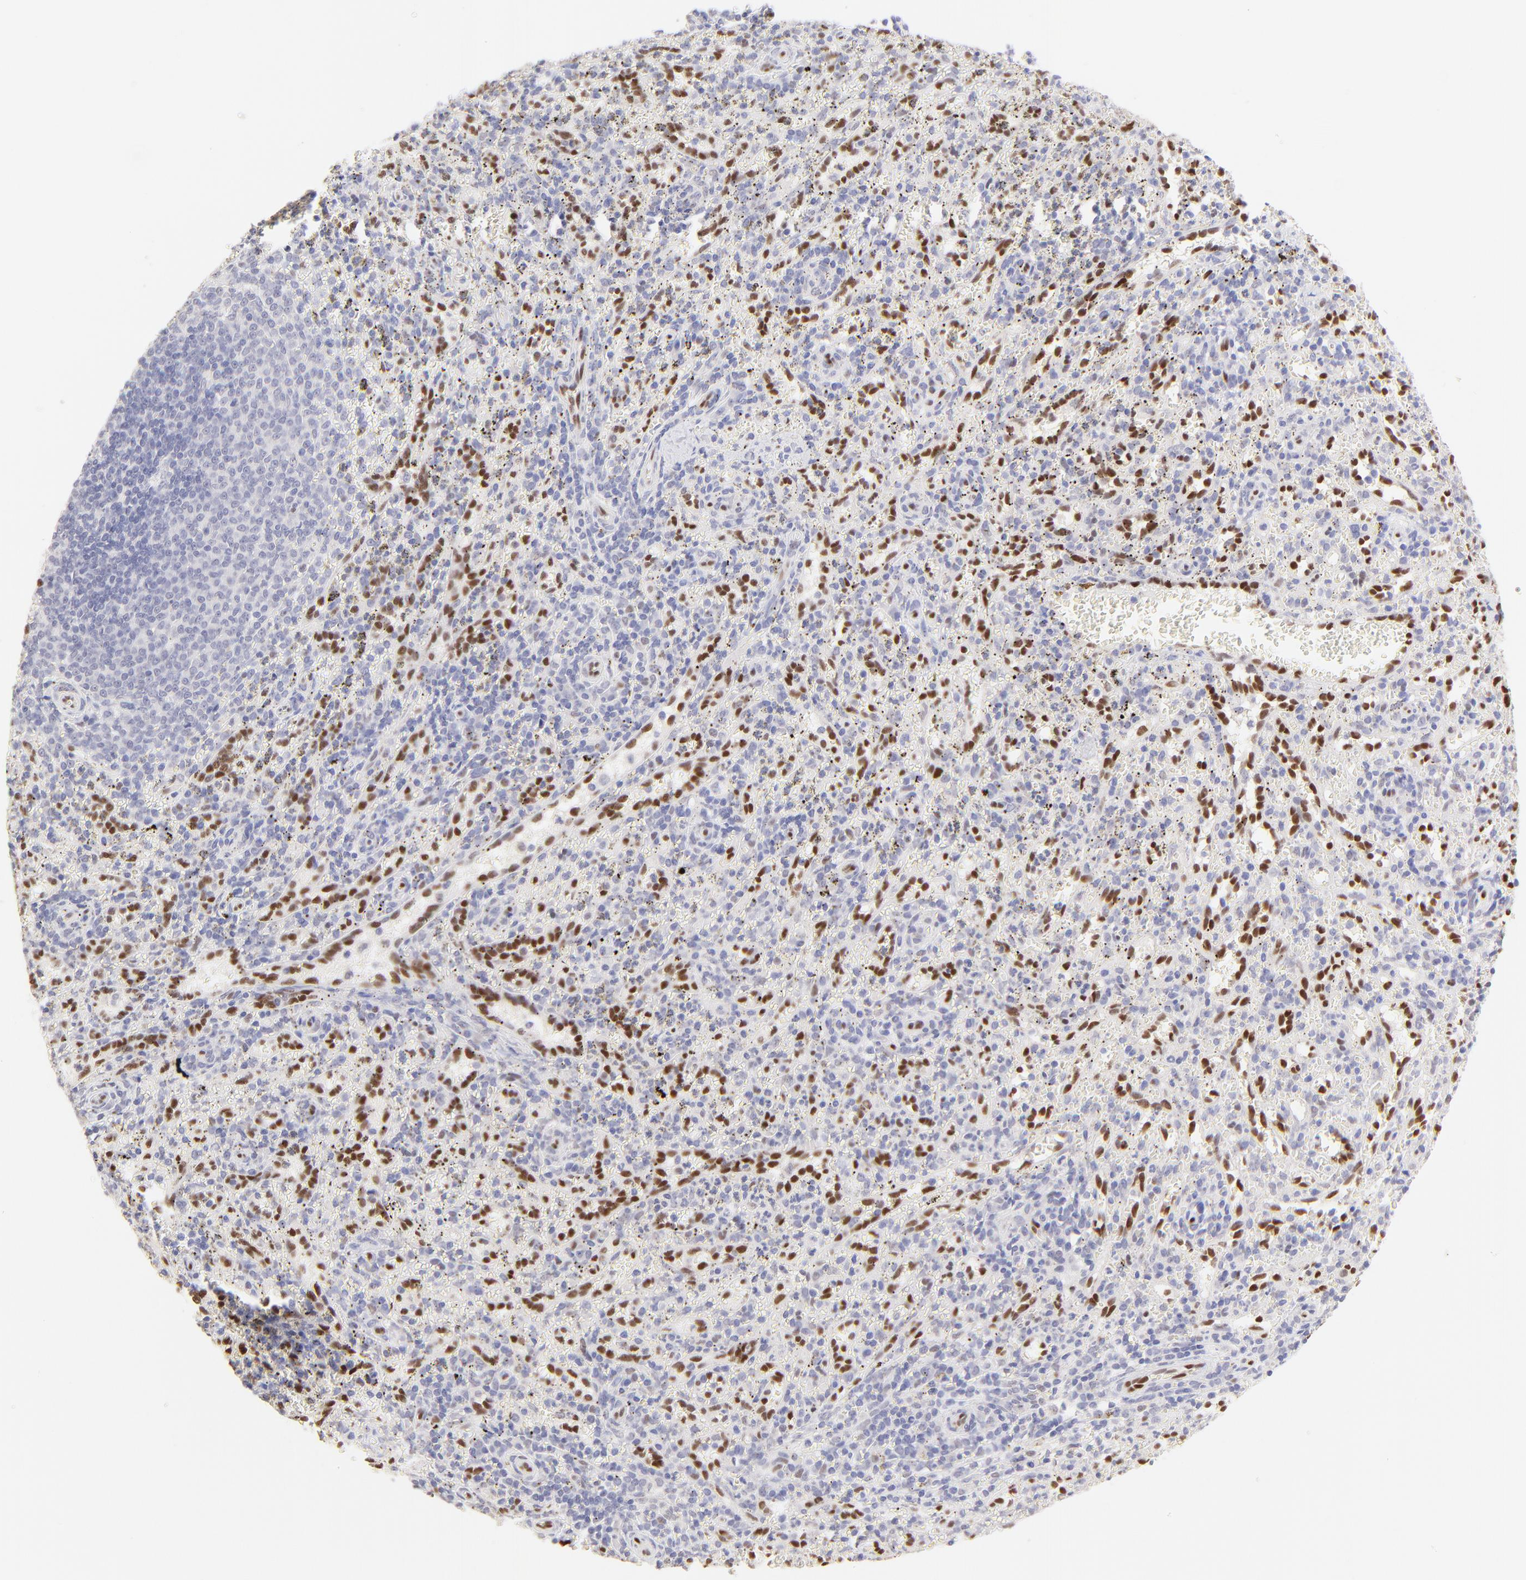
{"staining": {"intensity": "negative", "quantity": "none", "location": "none"}, "tissue": "spleen", "cell_type": "Cells in red pulp", "image_type": "normal", "snomed": [{"axis": "morphology", "description": "Normal tissue, NOS"}, {"axis": "topography", "description": "Spleen"}], "caption": "Spleen was stained to show a protein in brown. There is no significant staining in cells in red pulp. The staining is performed using DAB brown chromogen with nuclei counter-stained in using hematoxylin.", "gene": "KLF4", "patient": {"sex": "female", "age": 10}}